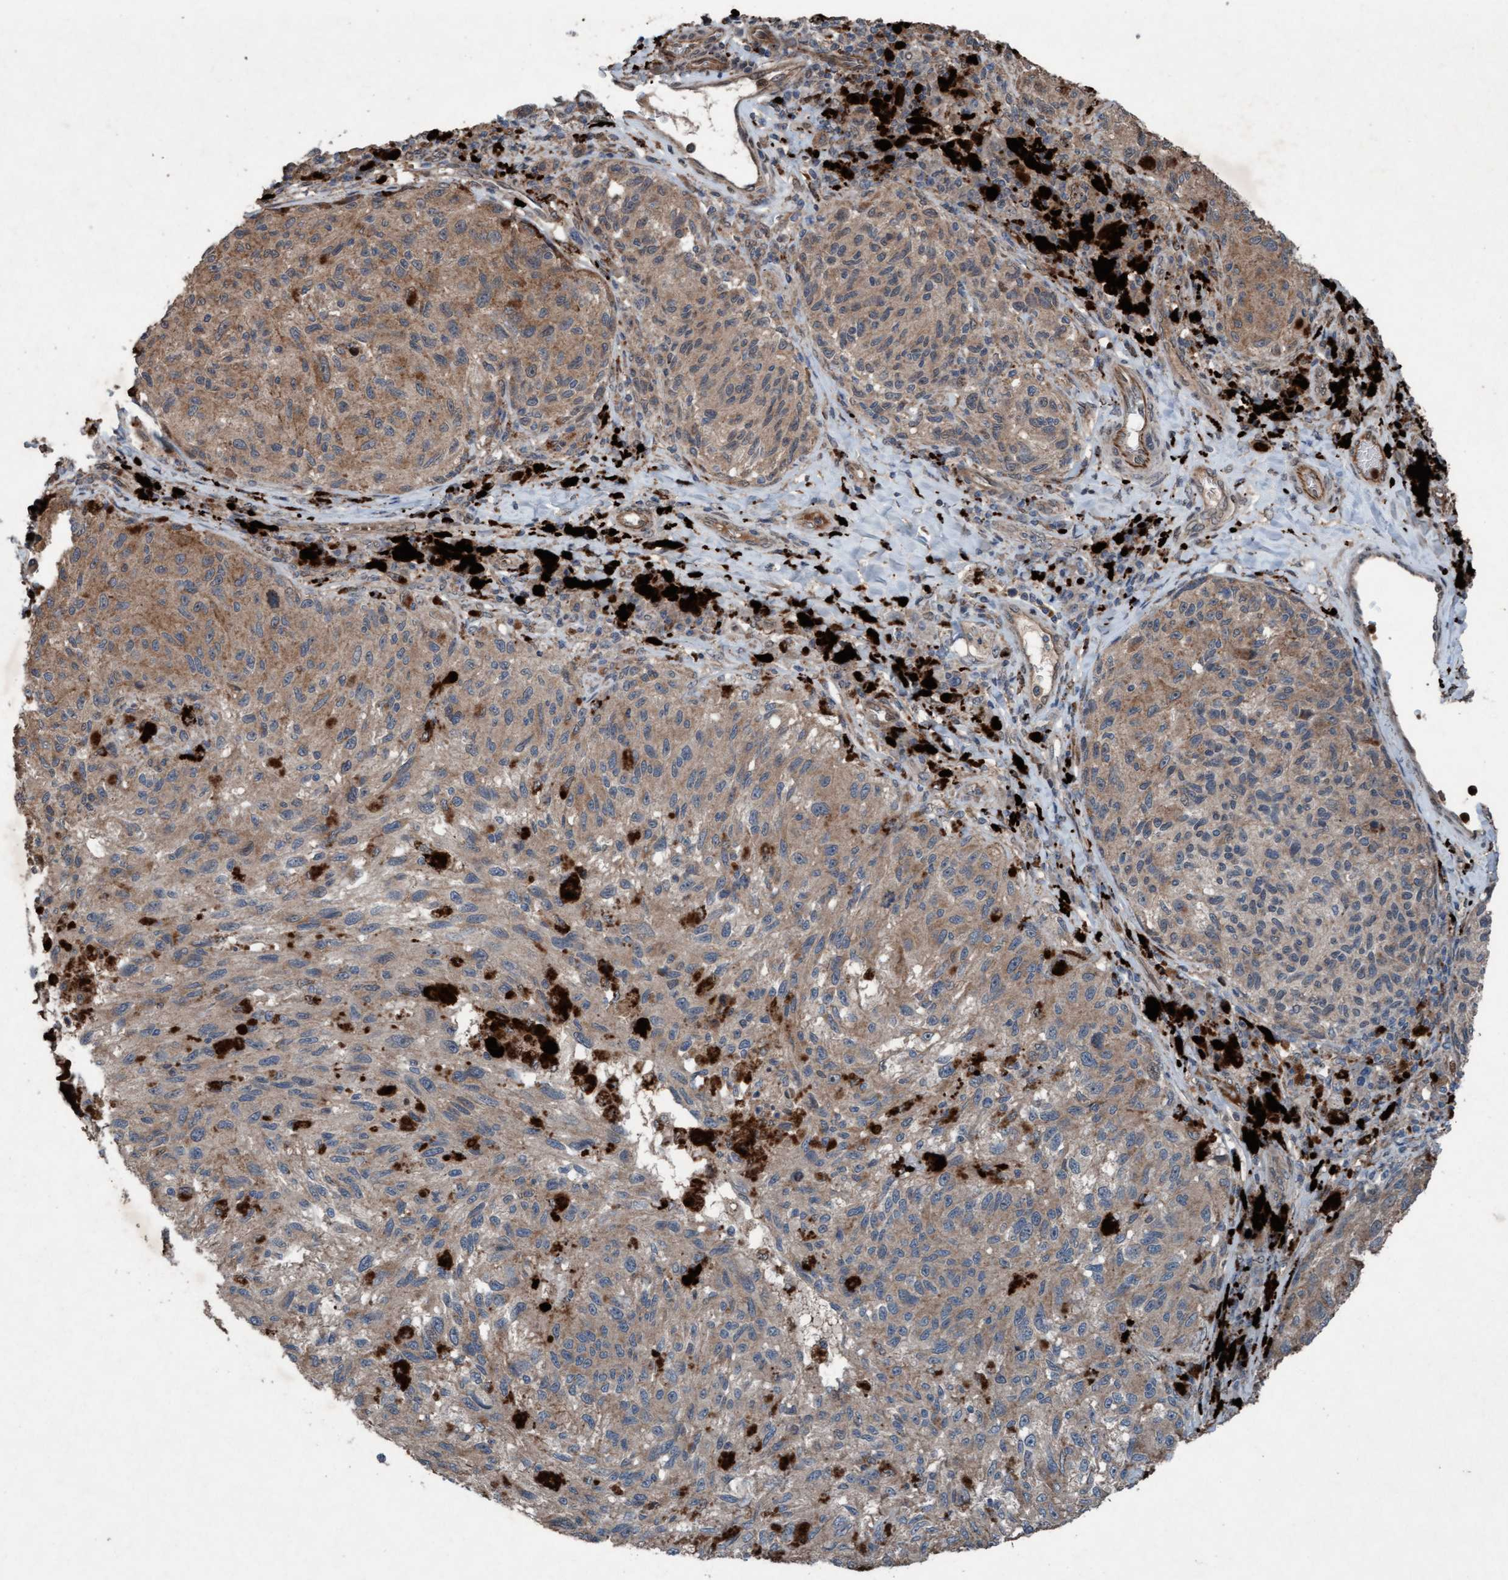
{"staining": {"intensity": "weak", "quantity": "25%-75%", "location": "cytoplasmic/membranous"}, "tissue": "melanoma", "cell_type": "Tumor cells", "image_type": "cancer", "snomed": [{"axis": "morphology", "description": "Malignant melanoma, NOS"}, {"axis": "topography", "description": "Skin"}], "caption": "This is an image of IHC staining of melanoma, which shows weak staining in the cytoplasmic/membranous of tumor cells.", "gene": "PLXNB2", "patient": {"sex": "female", "age": 73}}